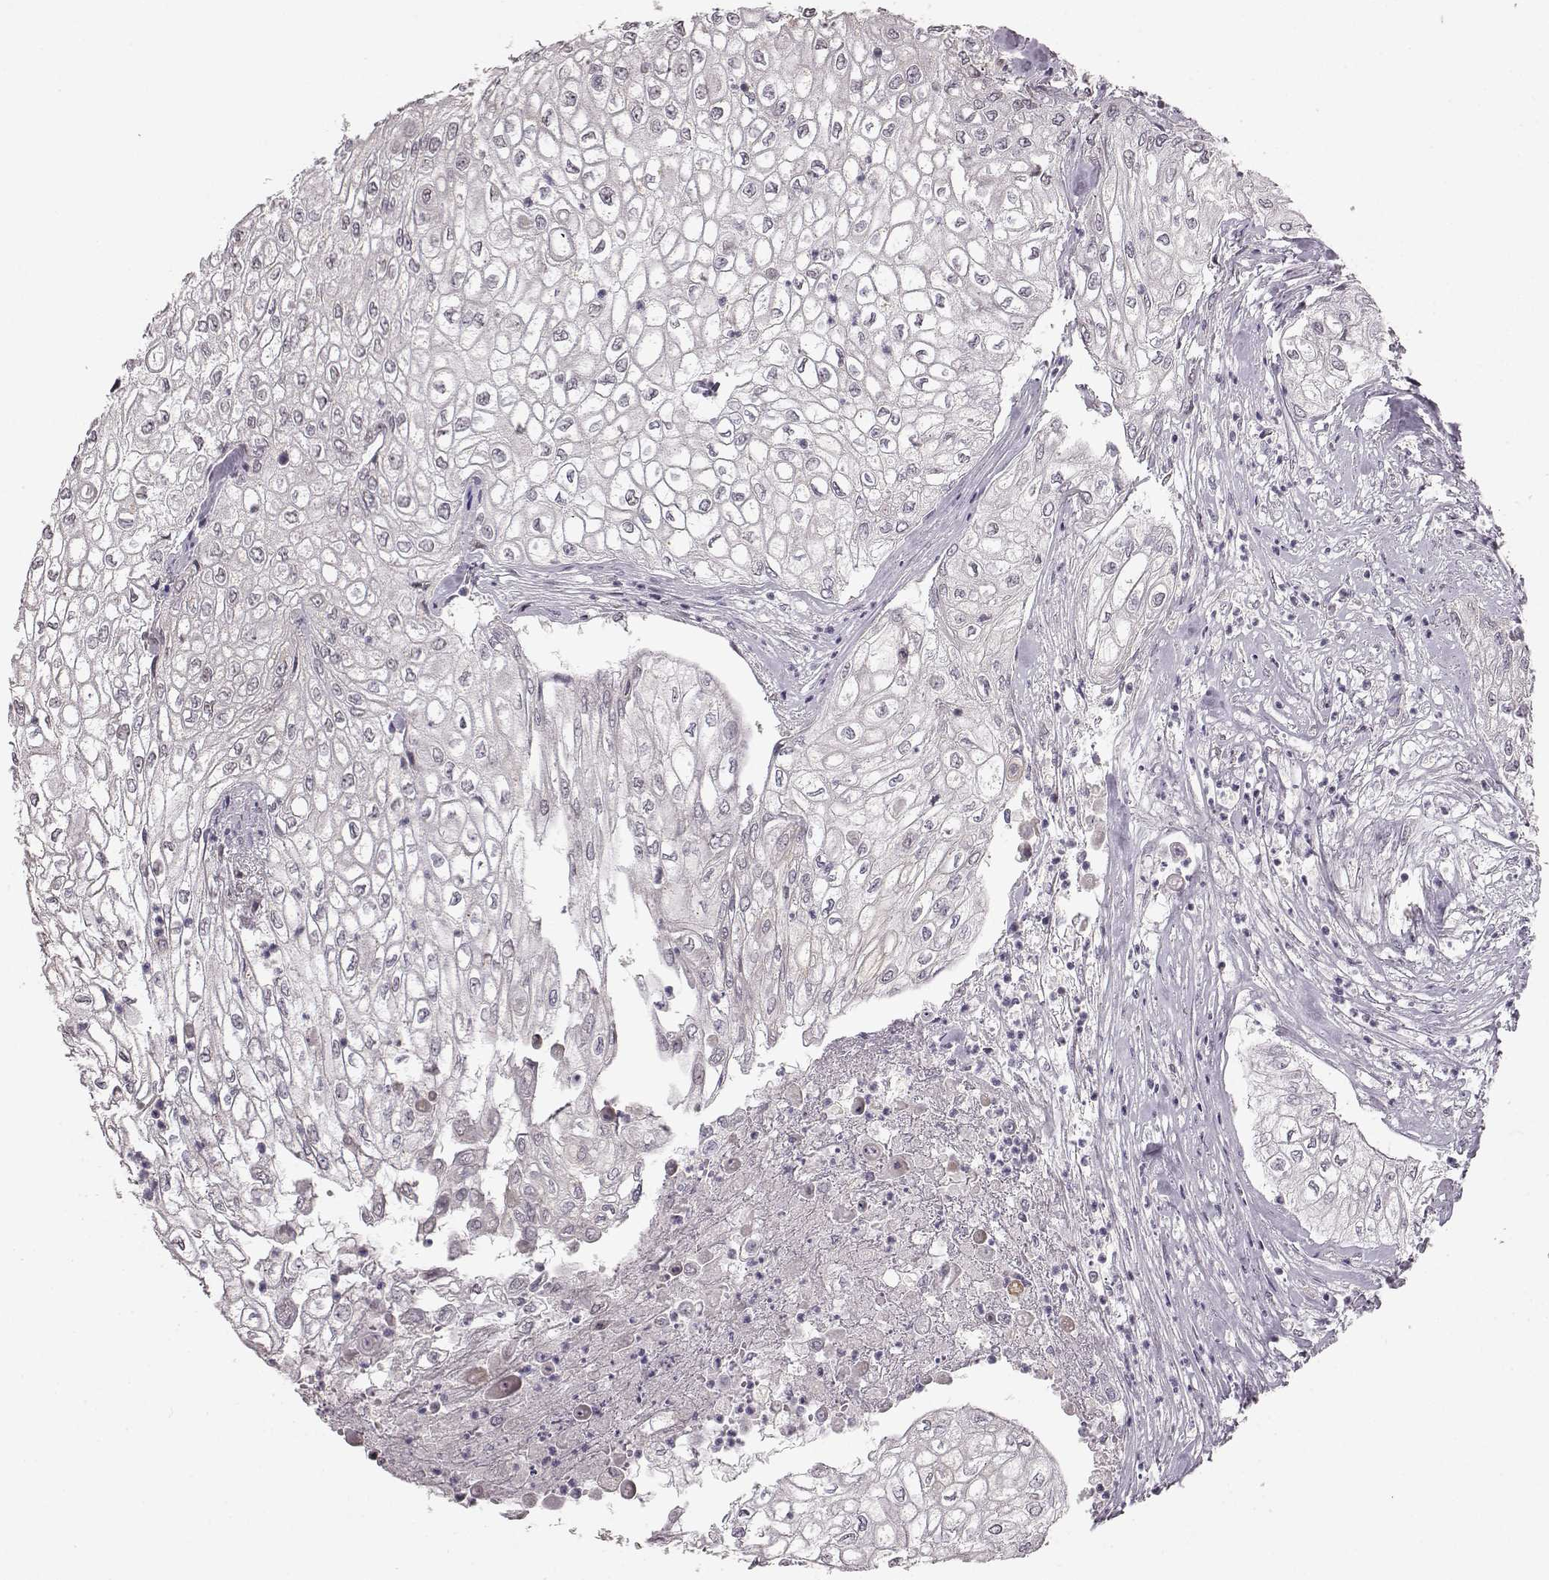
{"staining": {"intensity": "negative", "quantity": "none", "location": "none"}, "tissue": "urothelial cancer", "cell_type": "Tumor cells", "image_type": "cancer", "snomed": [{"axis": "morphology", "description": "Urothelial carcinoma, High grade"}, {"axis": "topography", "description": "Urinary bladder"}], "caption": "The image displays no significant expression in tumor cells of urothelial cancer.", "gene": "BACH2", "patient": {"sex": "male", "age": 62}}